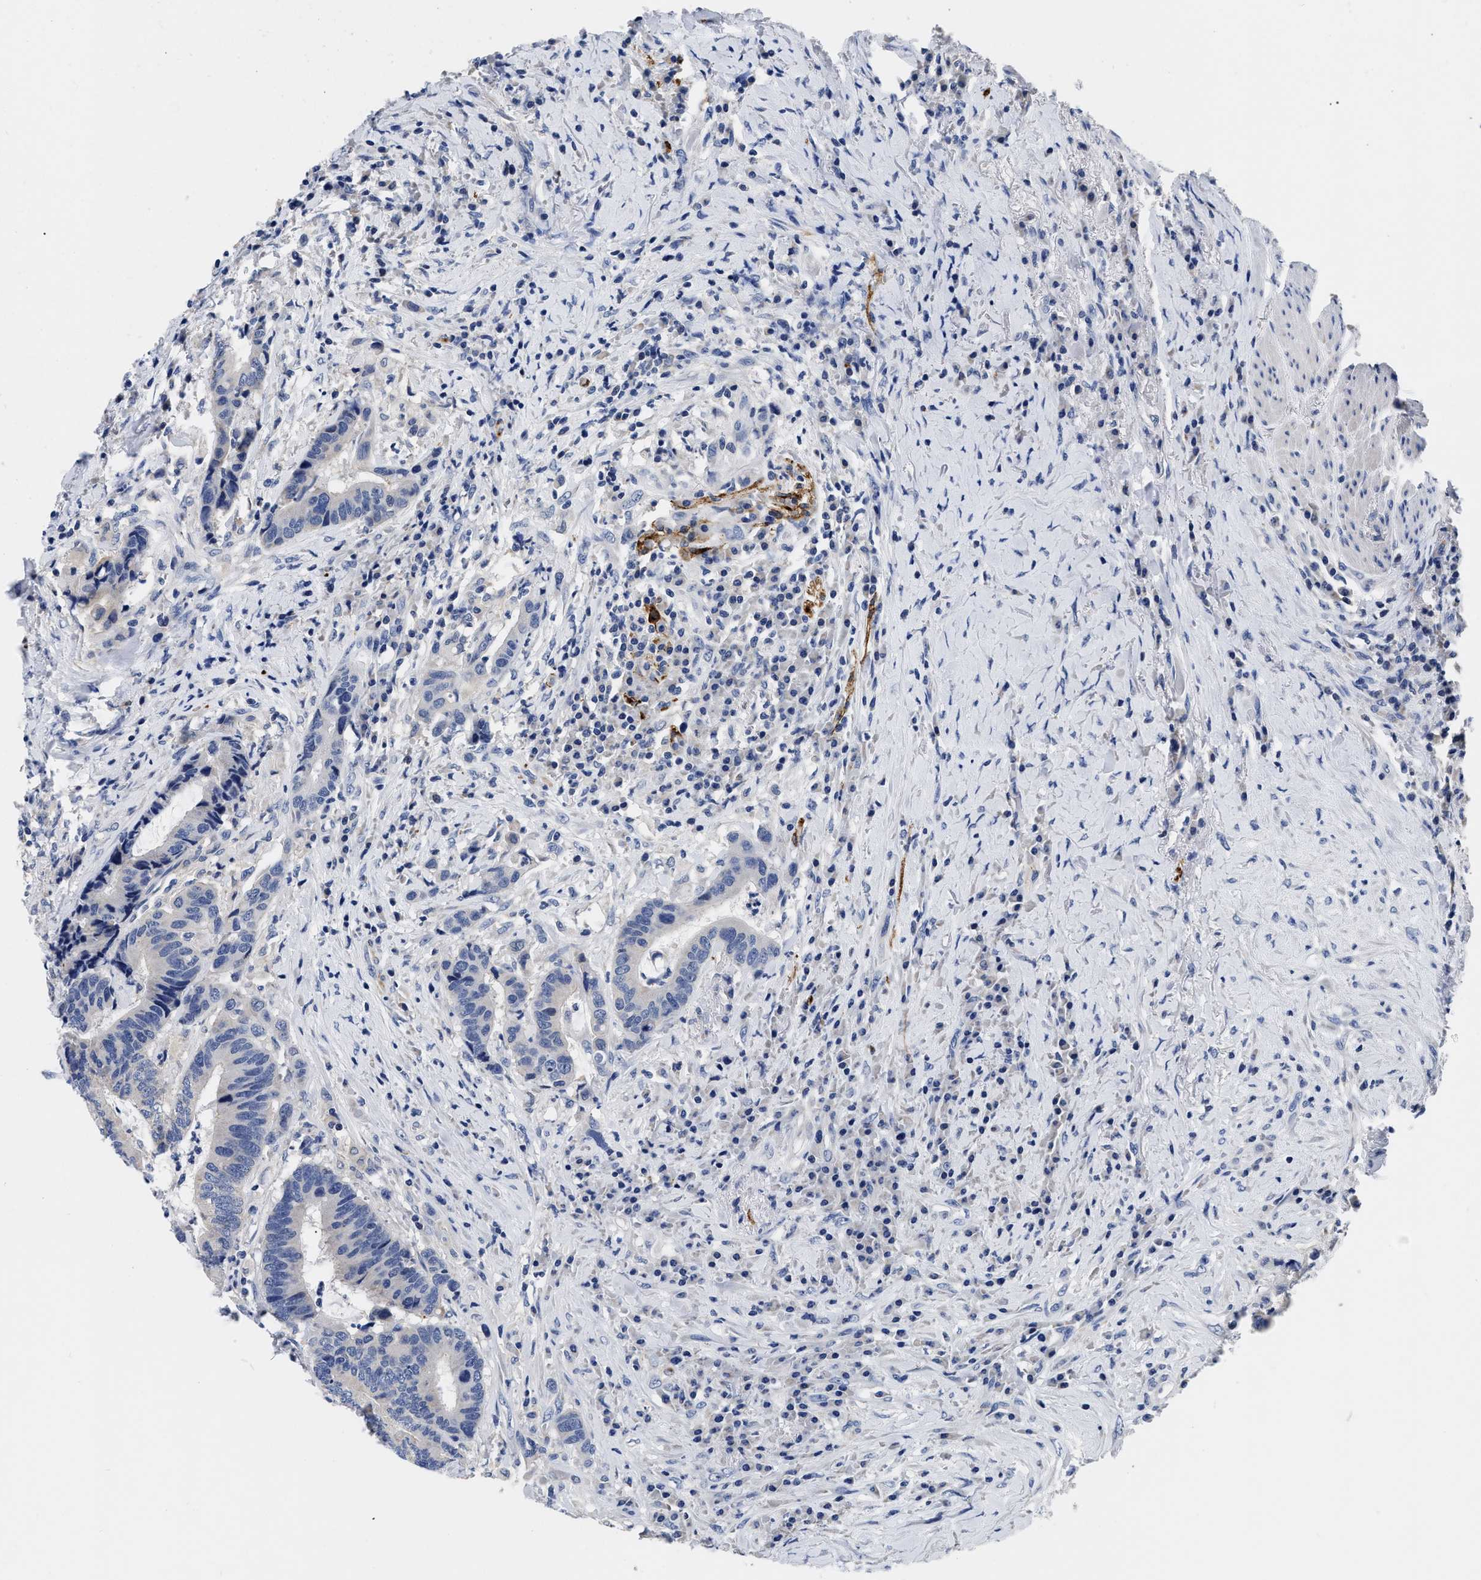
{"staining": {"intensity": "negative", "quantity": "none", "location": "none"}, "tissue": "colorectal cancer", "cell_type": "Tumor cells", "image_type": "cancer", "snomed": [{"axis": "morphology", "description": "Adenocarcinoma, NOS"}, {"axis": "topography", "description": "Rectum"}], "caption": "Immunohistochemistry micrograph of human adenocarcinoma (colorectal) stained for a protein (brown), which reveals no staining in tumor cells.", "gene": "SLC35F1", "patient": {"sex": "female", "age": 89}}